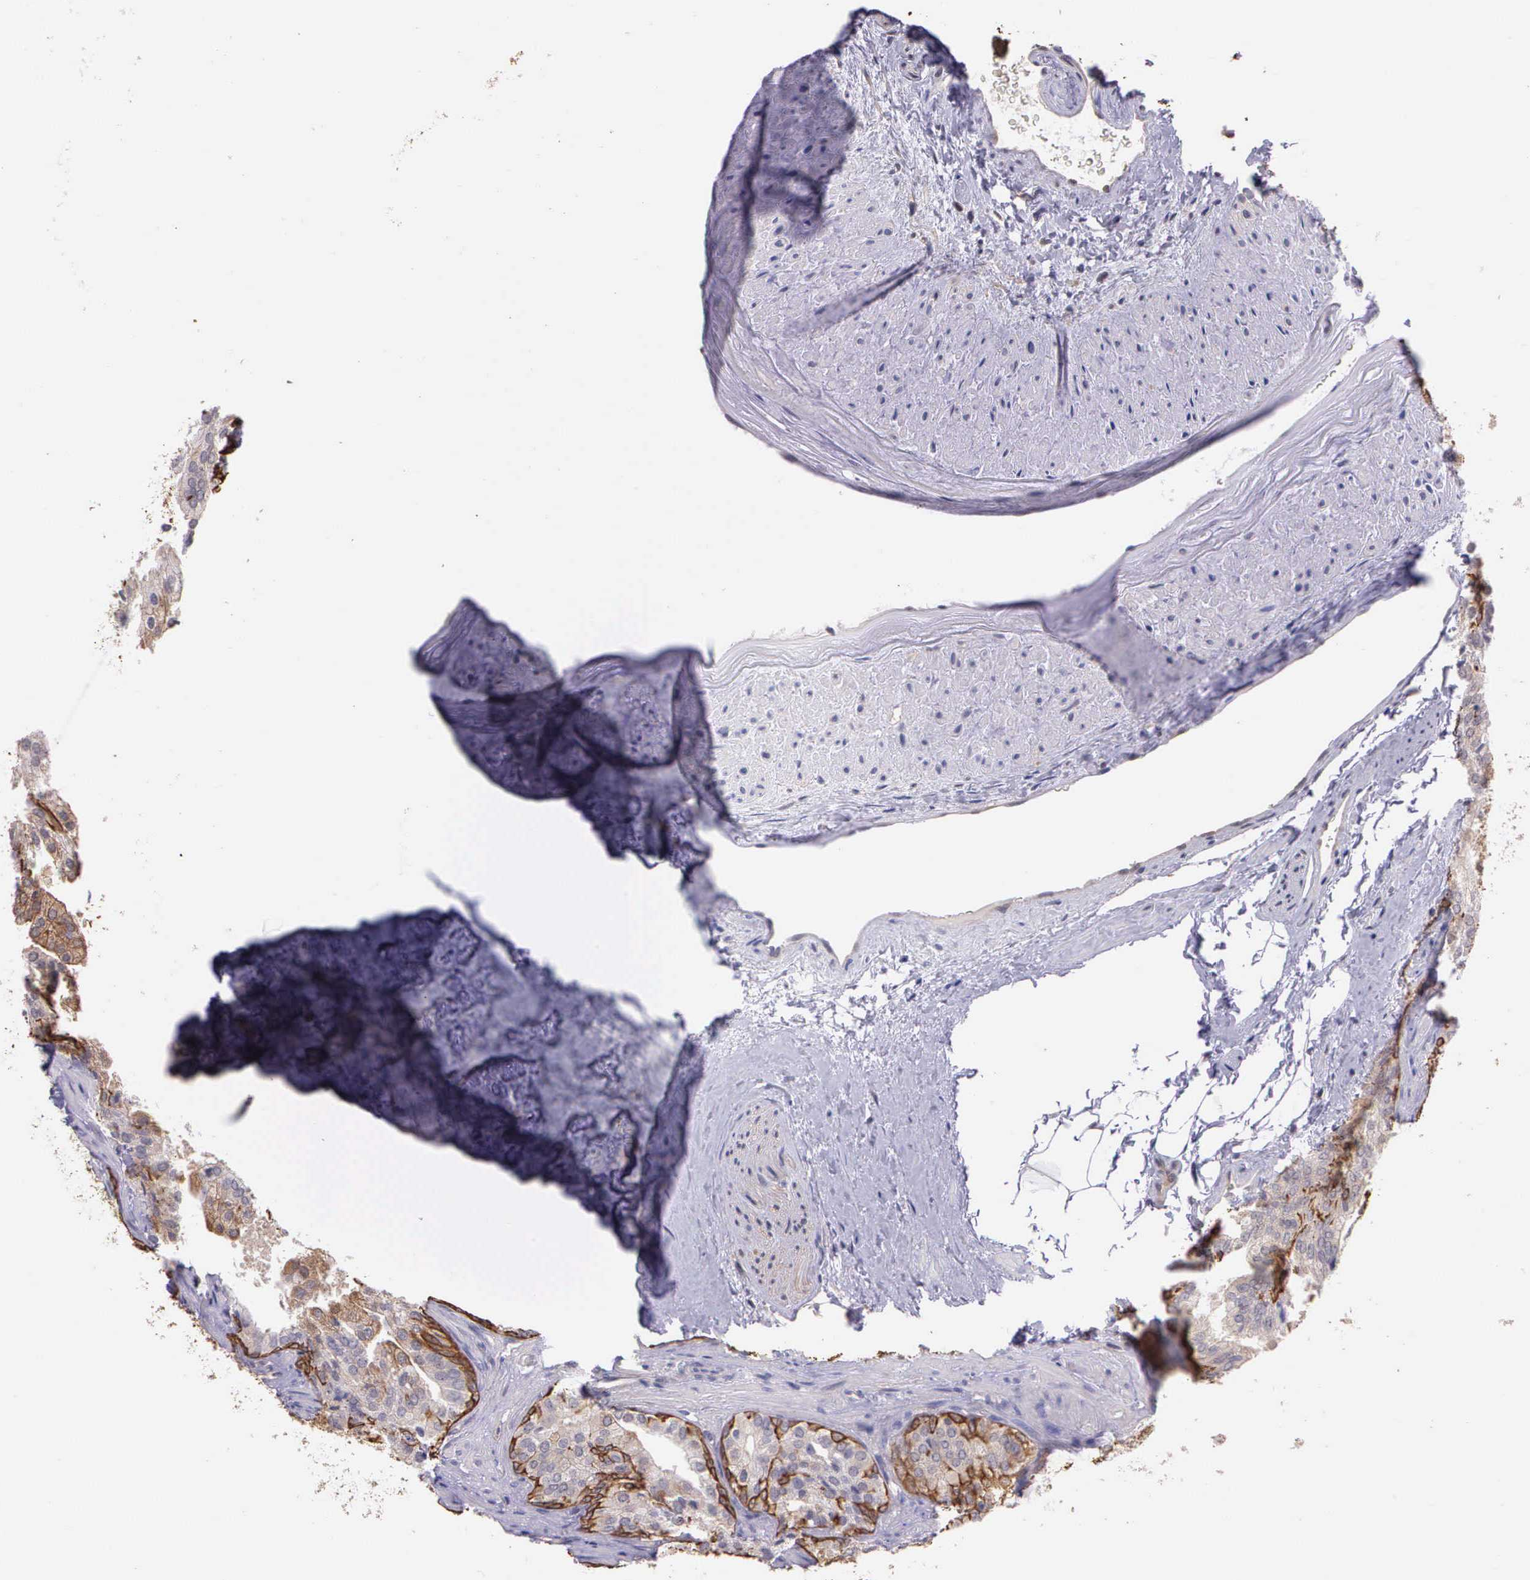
{"staining": {"intensity": "weak", "quantity": ">75%", "location": "cytoplasmic/membranous"}, "tissue": "prostate cancer", "cell_type": "Tumor cells", "image_type": "cancer", "snomed": [{"axis": "morphology", "description": "Adenocarcinoma, Low grade"}, {"axis": "topography", "description": "Prostate"}], "caption": "Prostate cancer stained for a protein demonstrates weak cytoplasmic/membranous positivity in tumor cells.", "gene": "IGBP1", "patient": {"sex": "male", "age": 69}}